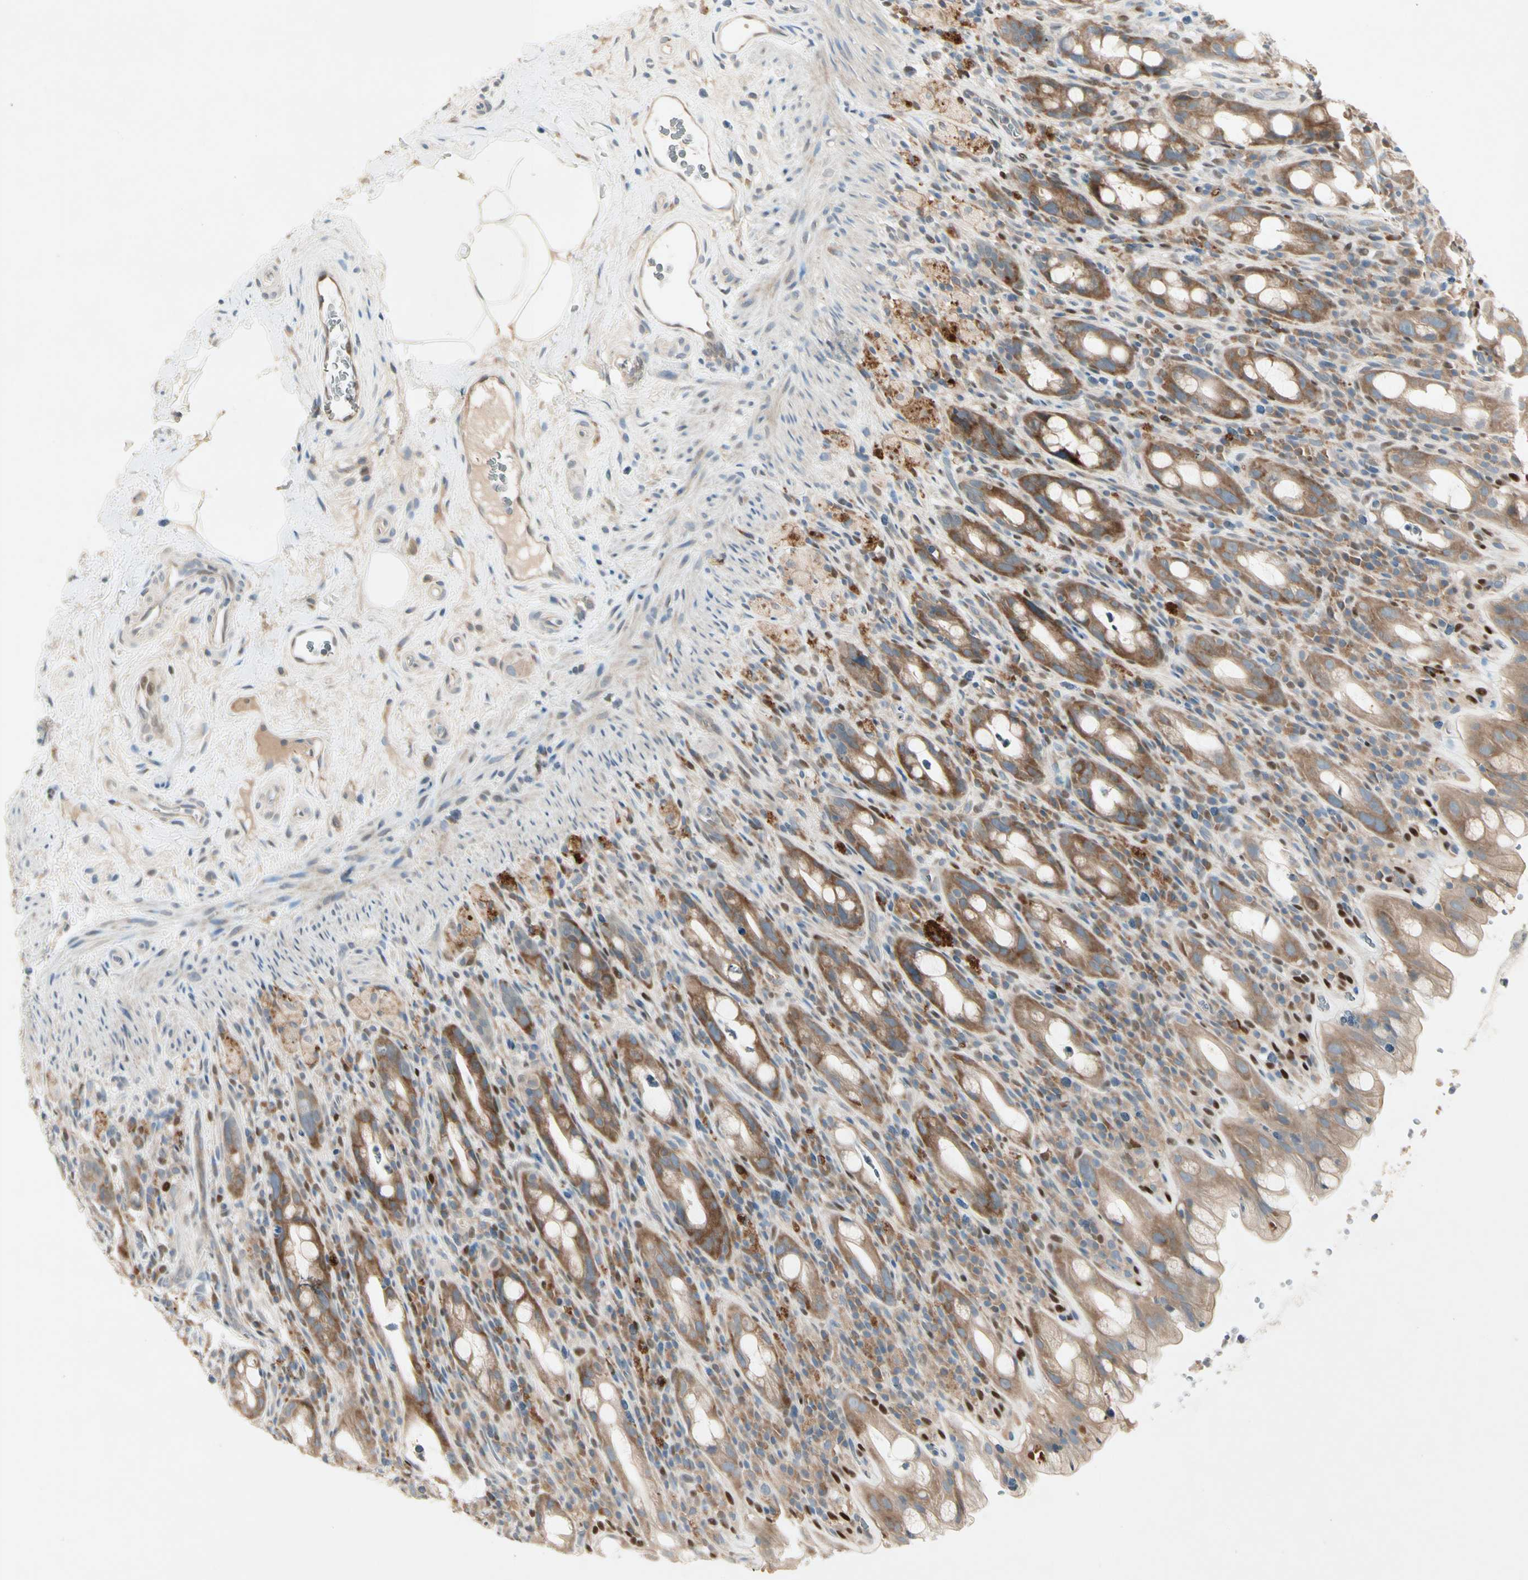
{"staining": {"intensity": "weak", "quantity": ">75%", "location": "cytoplasmic/membranous"}, "tissue": "rectum", "cell_type": "Glandular cells", "image_type": "normal", "snomed": [{"axis": "morphology", "description": "Normal tissue, NOS"}, {"axis": "topography", "description": "Rectum"}], "caption": "An image showing weak cytoplasmic/membranous expression in approximately >75% of glandular cells in unremarkable rectum, as visualized by brown immunohistochemical staining.", "gene": "IL1R1", "patient": {"sex": "male", "age": 44}}